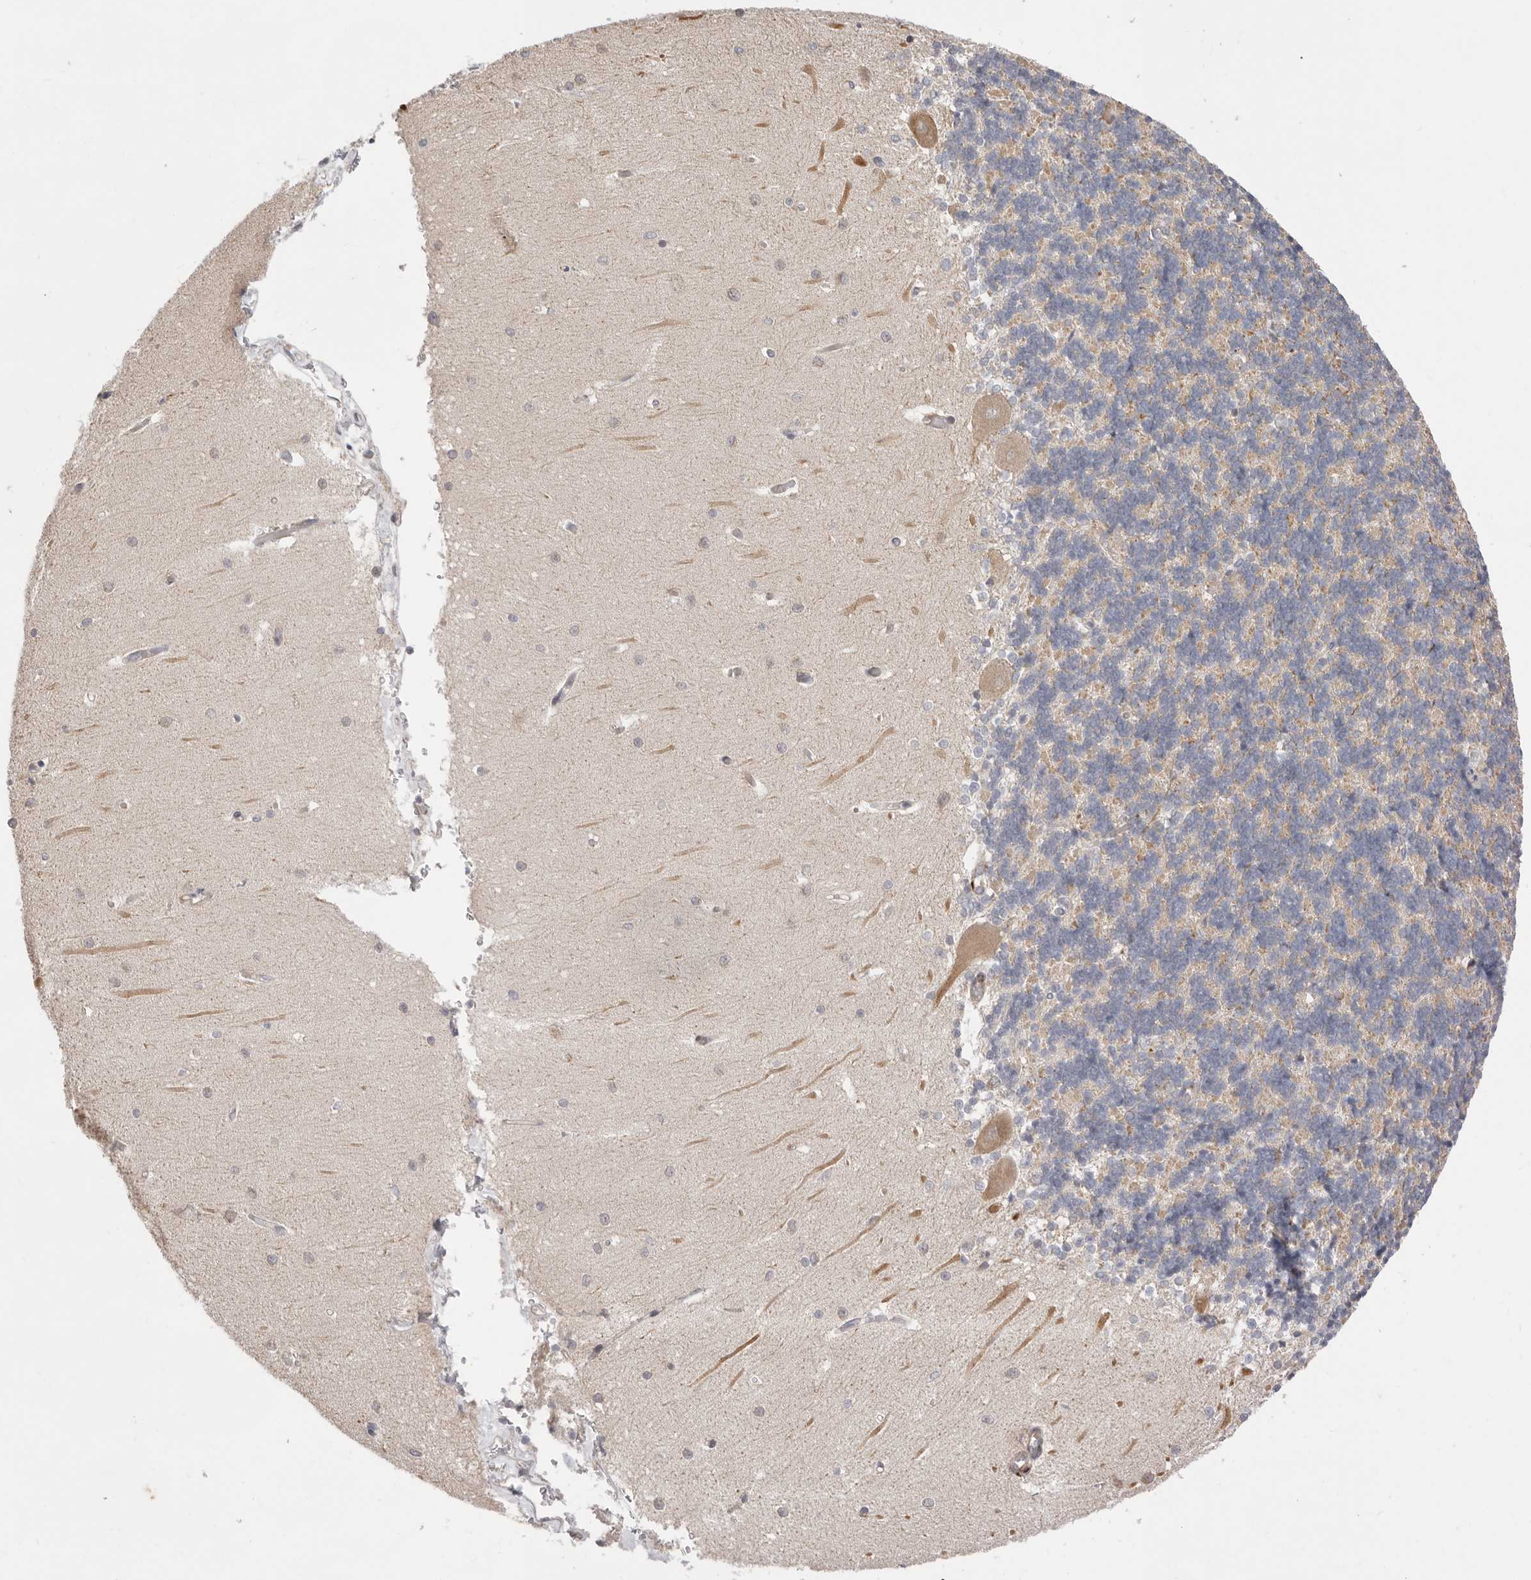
{"staining": {"intensity": "weak", "quantity": "25%-75%", "location": "cytoplasmic/membranous"}, "tissue": "cerebellum", "cell_type": "Cells in granular layer", "image_type": "normal", "snomed": [{"axis": "morphology", "description": "Normal tissue, NOS"}, {"axis": "topography", "description": "Cerebellum"}], "caption": "Immunohistochemical staining of unremarkable cerebellum displays low levels of weak cytoplasmic/membranous expression in about 25%-75% of cells in granular layer. Nuclei are stained in blue.", "gene": "USH1C", "patient": {"sex": "male", "age": 37}}